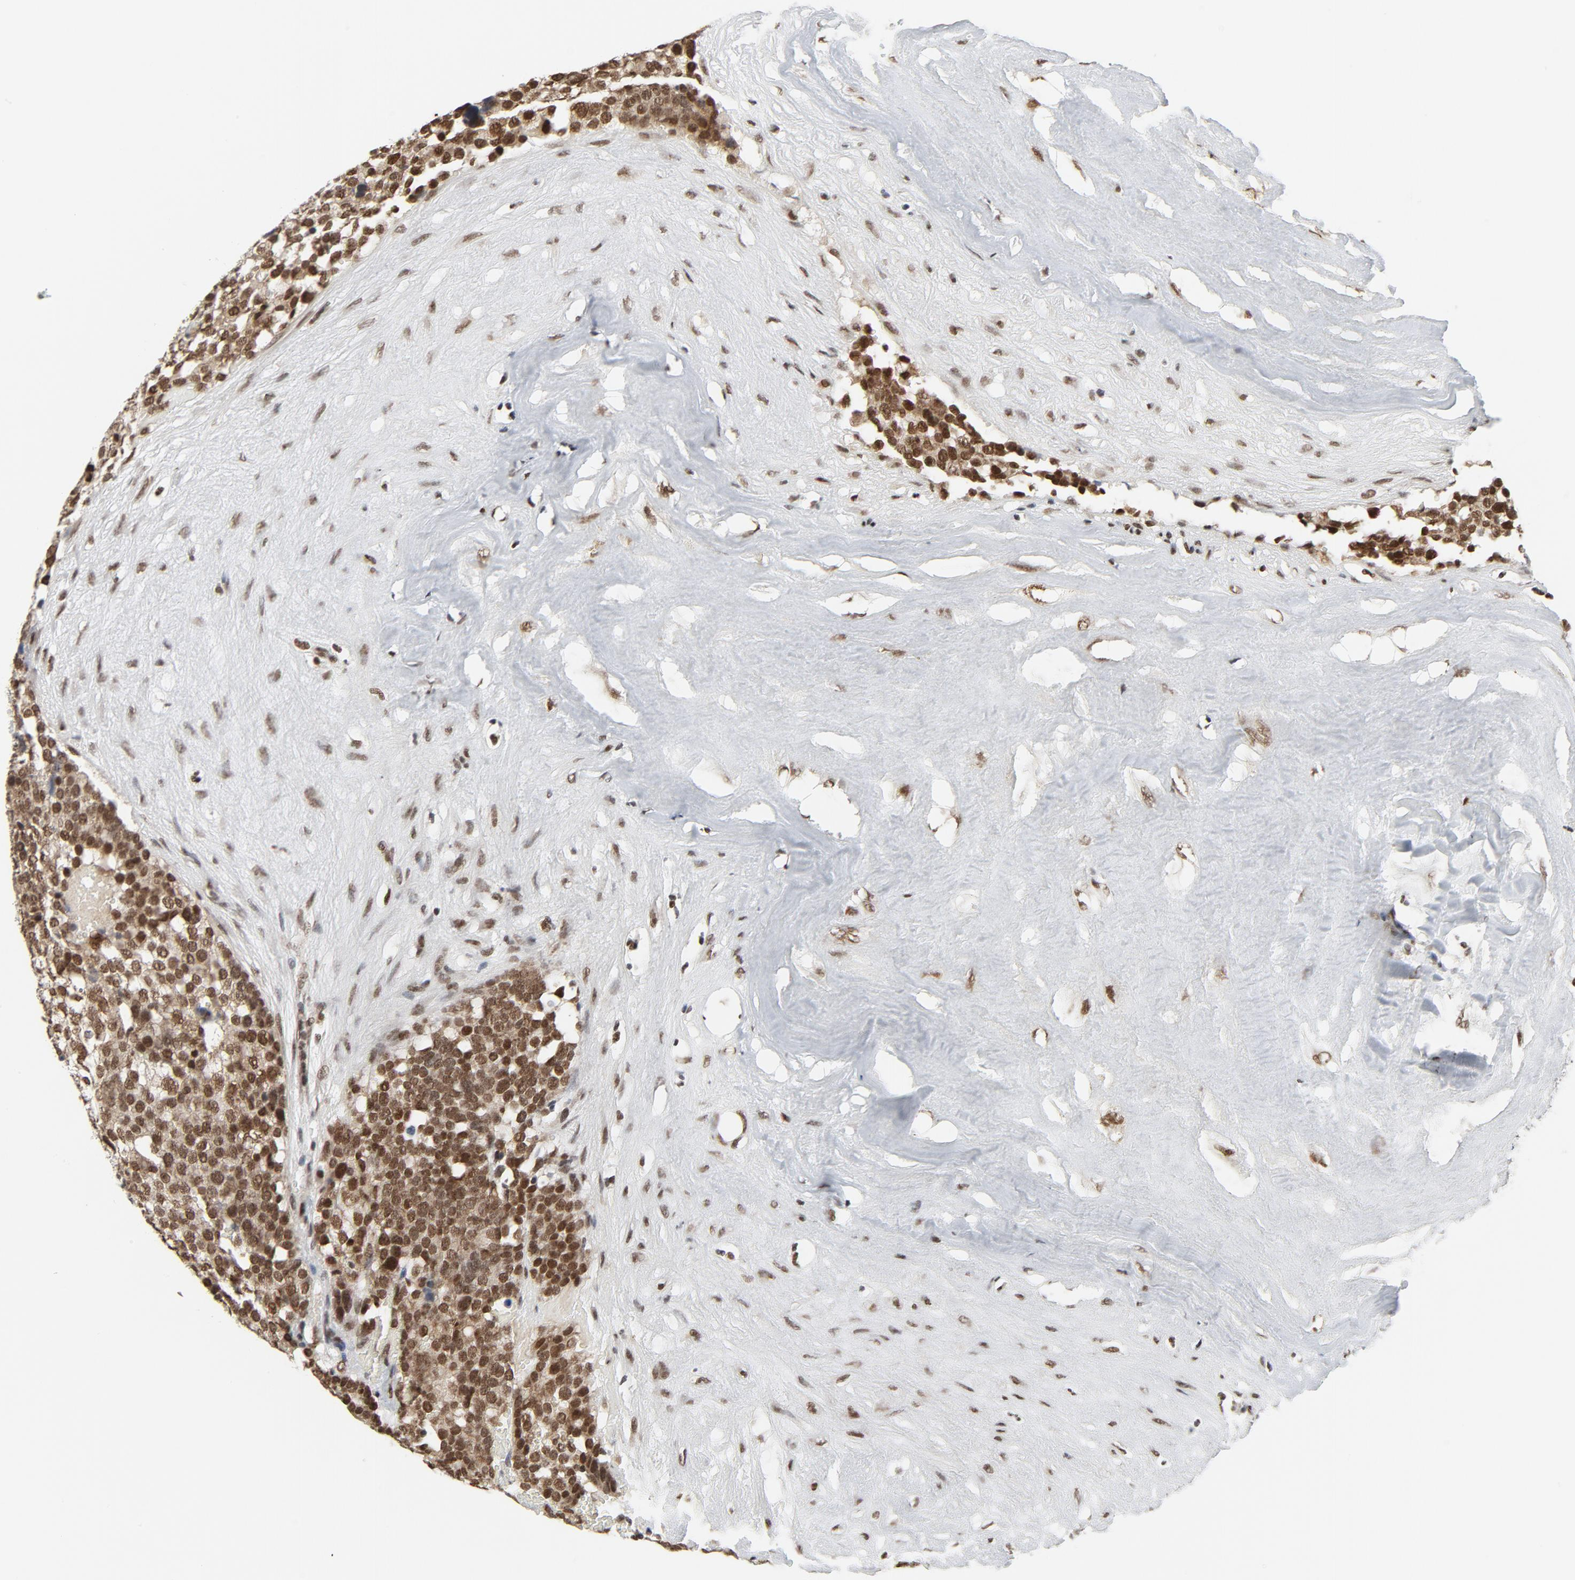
{"staining": {"intensity": "moderate", "quantity": ">75%", "location": "nuclear"}, "tissue": "testis cancer", "cell_type": "Tumor cells", "image_type": "cancer", "snomed": [{"axis": "morphology", "description": "Seminoma, NOS"}, {"axis": "topography", "description": "Testis"}], "caption": "The immunohistochemical stain shows moderate nuclear expression in tumor cells of seminoma (testis) tissue. The protein of interest is shown in brown color, while the nuclei are stained blue.", "gene": "ERCC1", "patient": {"sex": "male", "age": 71}}